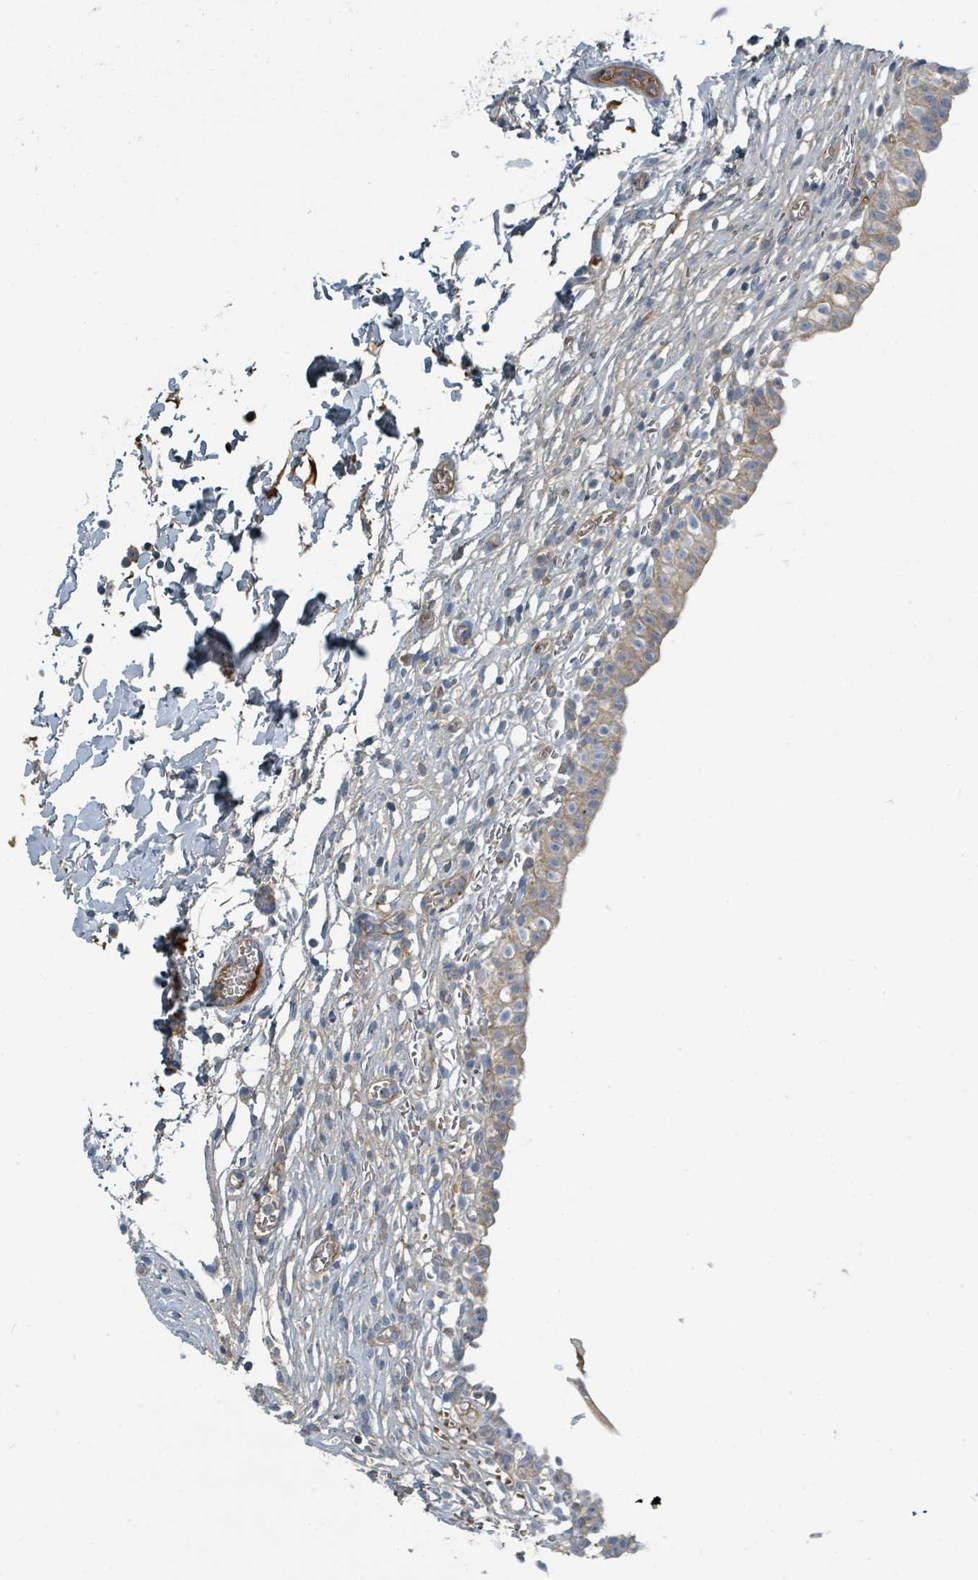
{"staining": {"intensity": "moderate", "quantity": "<25%", "location": "cytoplasmic/membranous"}, "tissue": "urinary bladder", "cell_type": "Urothelial cells", "image_type": "normal", "snomed": [{"axis": "morphology", "description": "Normal tissue, NOS"}, {"axis": "topography", "description": "Urinary bladder"}, {"axis": "topography", "description": "Peripheral nerve tissue"}], "caption": "Immunohistochemical staining of unremarkable urinary bladder demonstrates moderate cytoplasmic/membranous protein expression in approximately <25% of urothelial cells. Nuclei are stained in blue.", "gene": "SLC25A23", "patient": {"sex": "male", "age": 55}}